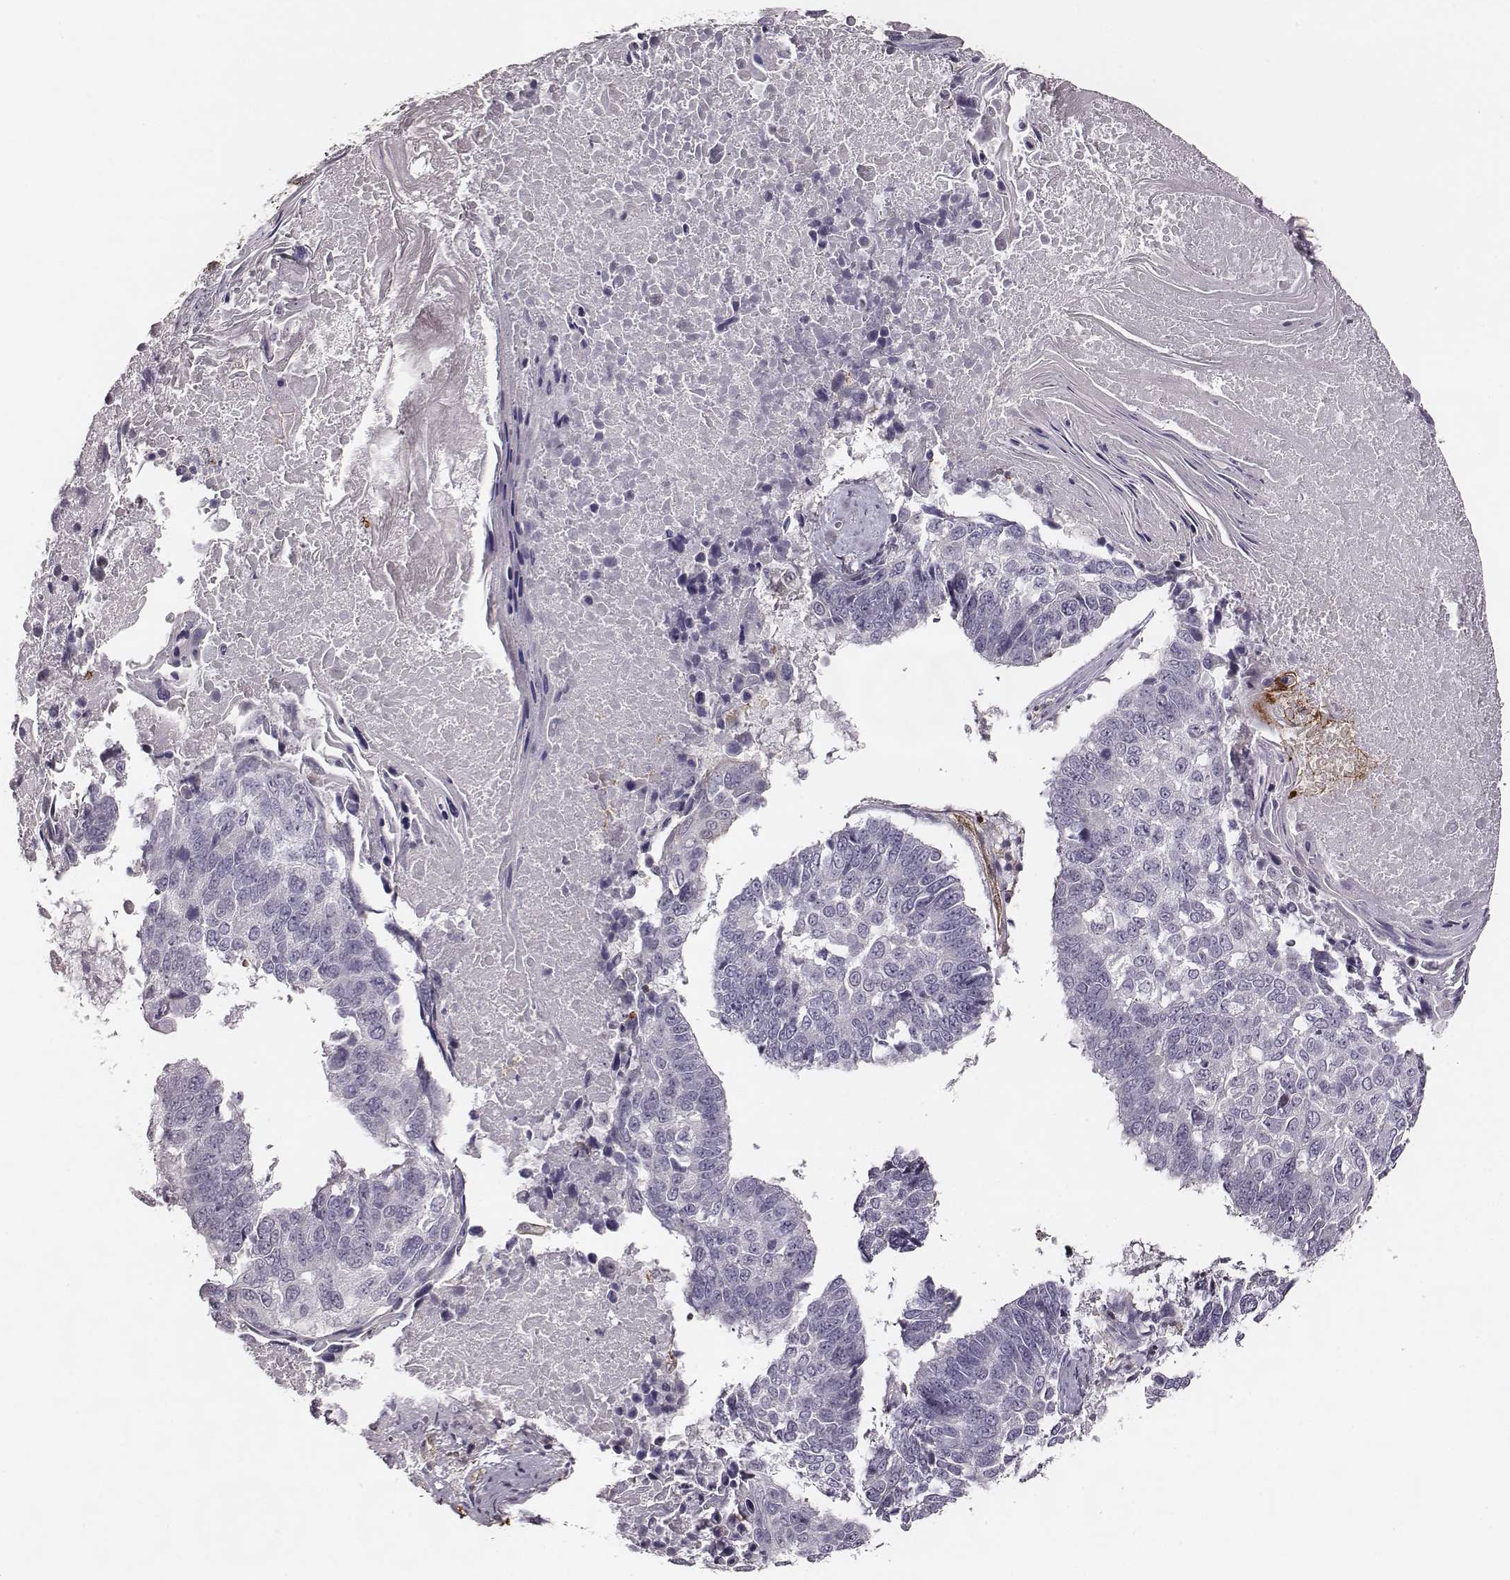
{"staining": {"intensity": "negative", "quantity": "none", "location": "none"}, "tissue": "lung cancer", "cell_type": "Tumor cells", "image_type": "cancer", "snomed": [{"axis": "morphology", "description": "Squamous cell carcinoma, NOS"}, {"axis": "topography", "description": "Lung"}], "caption": "The immunohistochemistry histopathology image has no significant staining in tumor cells of lung squamous cell carcinoma tissue.", "gene": "ZYX", "patient": {"sex": "male", "age": 73}}